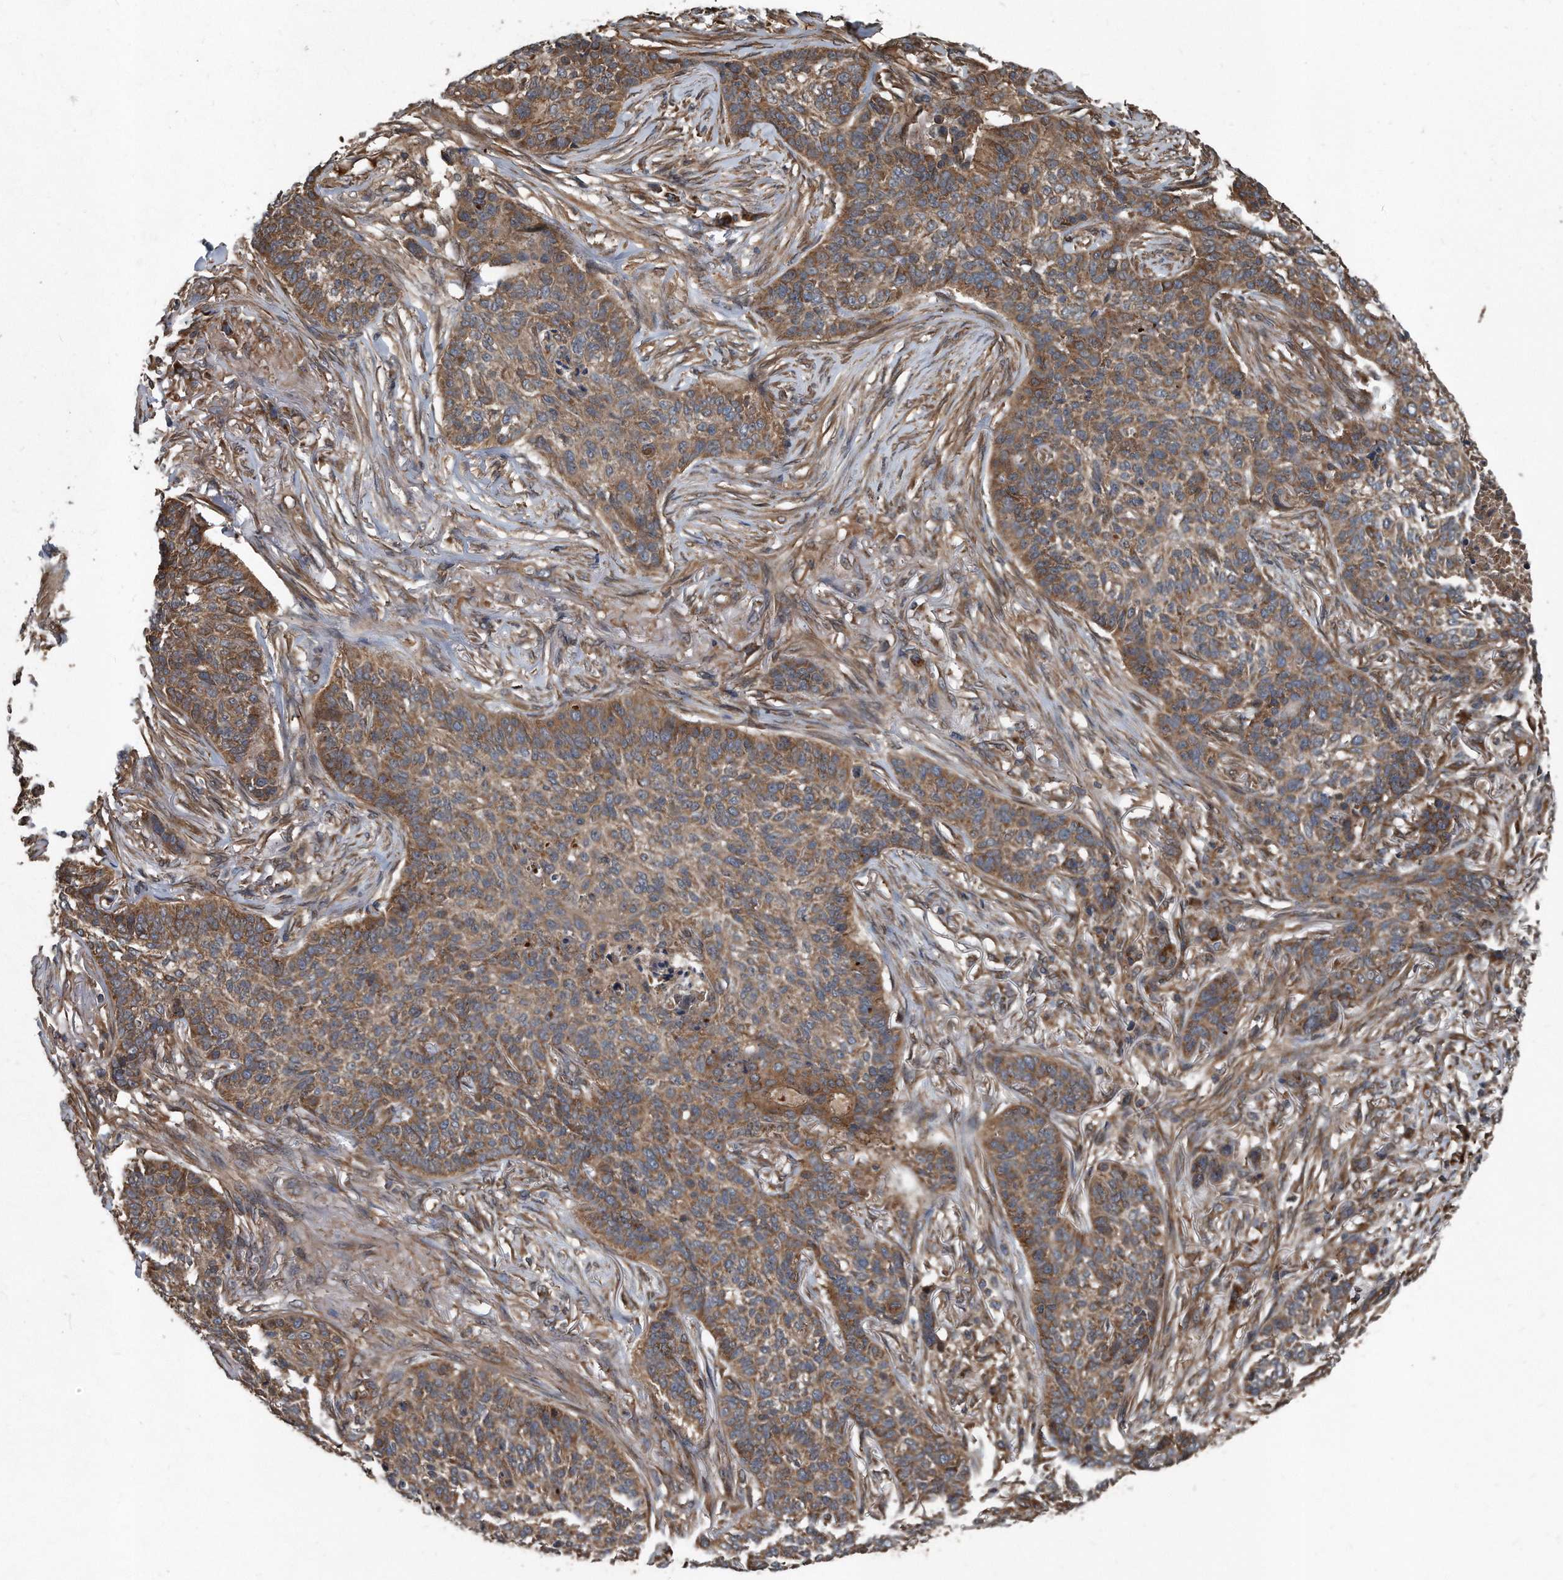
{"staining": {"intensity": "moderate", "quantity": ">75%", "location": "cytoplasmic/membranous"}, "tissue": "skin cancer", "cell_type": "Tumor cells", "image_type": "cancer", "snomed": [{"axis": "morphology", "description": "Basal cell carcinoma"}, {"axis": "topography", "description": "Skin"}], "caption": "Protein expression analysis of human skin cancer (basal cell carcinoma) reveals moderate cytoplasmic/membranous positivity in about >75% of tumor cells.", "gene": "FAM136A", "patient": {"sex": "male", "age": 85}}